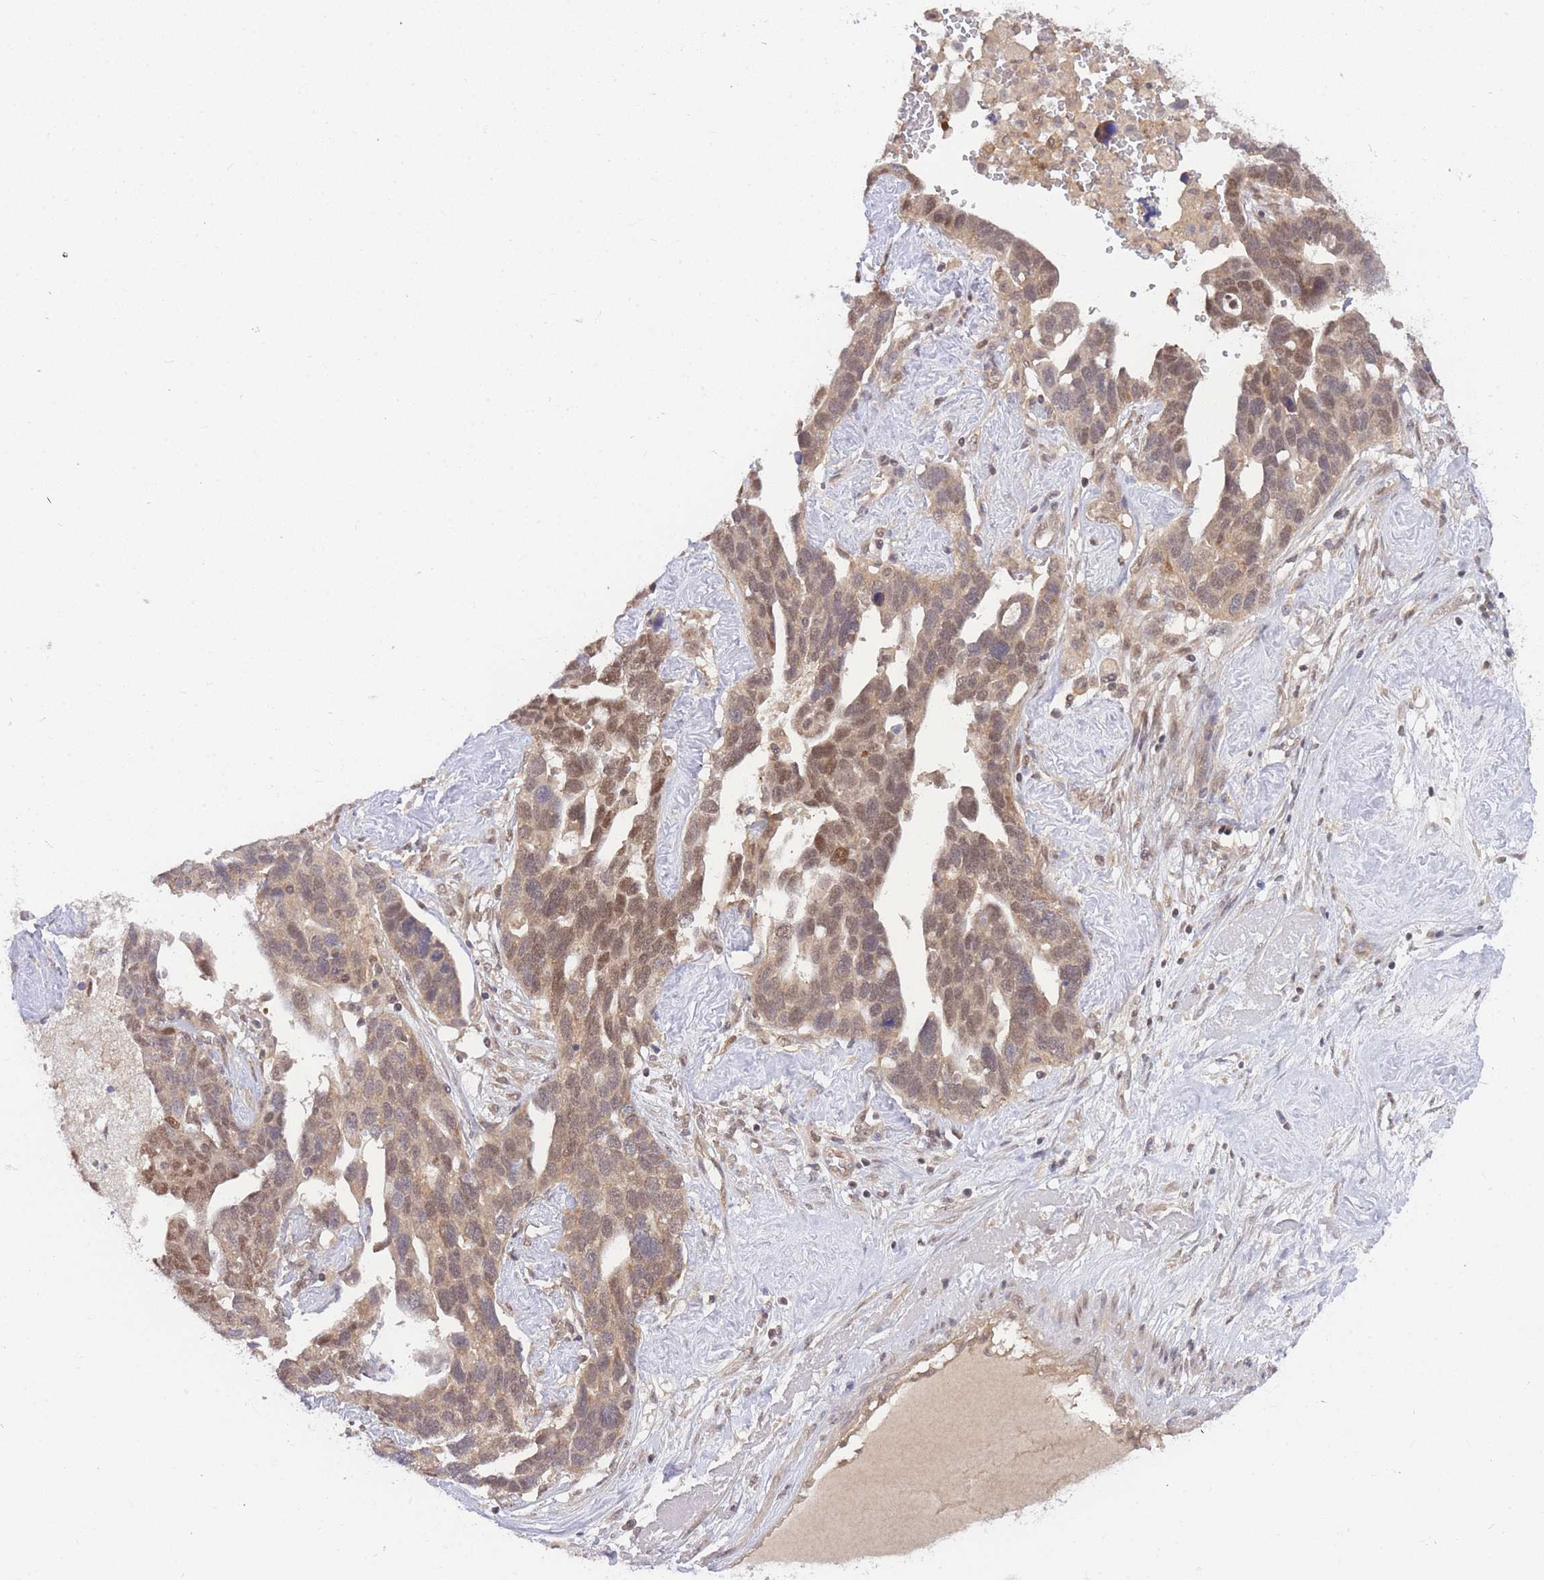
{"staining": {"intensity": "moderate", "quantity": ">75%", "location": "nuclear"}, "tissue": "ovarian cancer", "cell_type": "Tumor cells", "image_type": "cancer", "snomed": [{"axis": "morphology", "description": "Cystadenocarcinoma, serous, NOS"}, {"axis": "topography", "description": "Ovary"}], "caption": "Protein staining of ovarian serous cystadenocarcinoma tissue reveals moderate nuclear expression in approximately >75% of tumor cells.", "gene": "KIAA1191", "patient": {"sex": "female", "age": 54}}